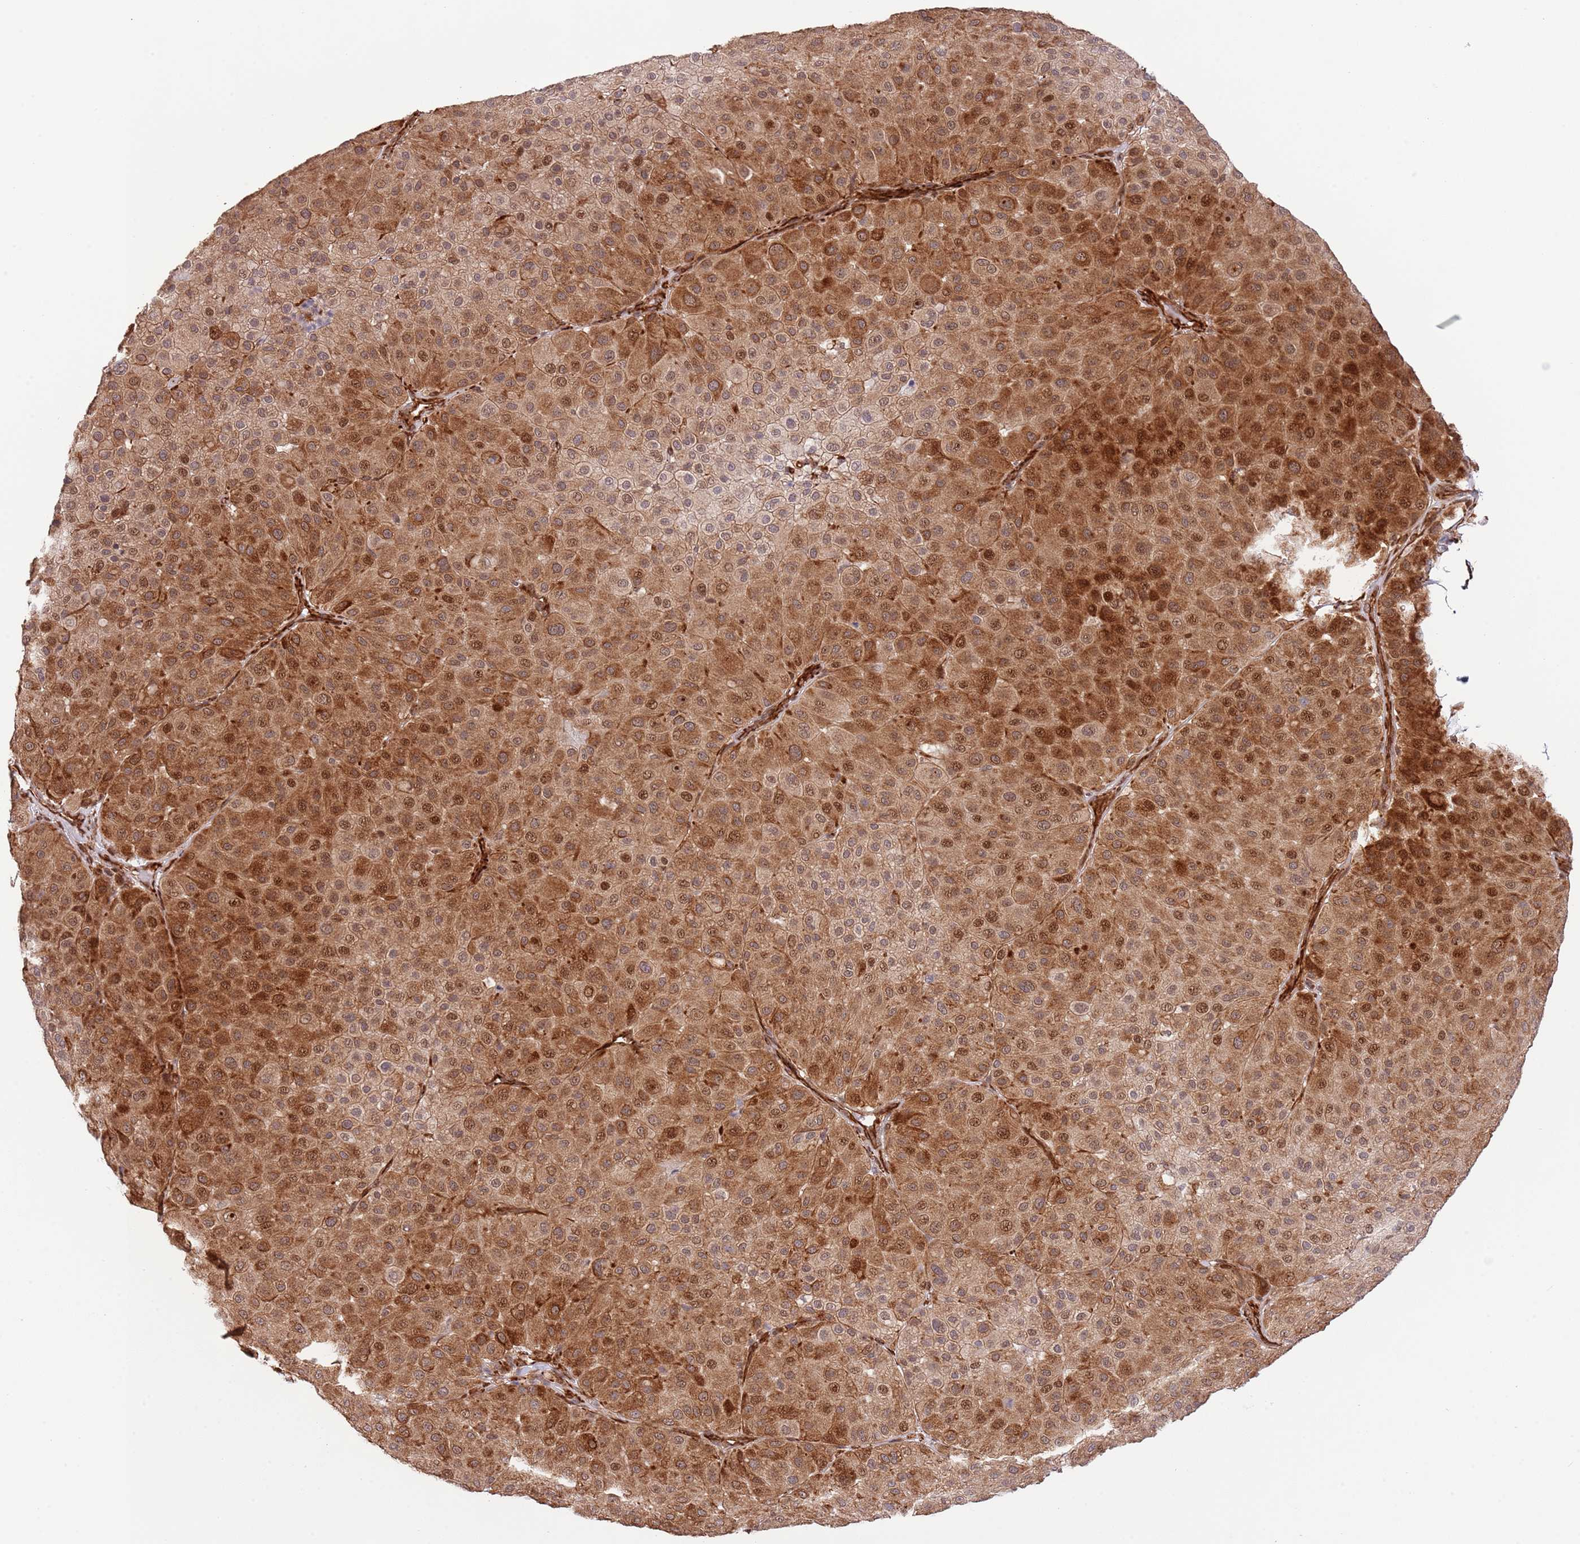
{"staining": {"intensity": "moderate", "quantity": ">75%", "location": "cytoplasmic/membranous,nuclear"}, "tissue": "melanoma", "cell_type": "Tumor cells", "image_type": "cancer", "snomed": [{"axis": "morphology", "description": "Malignant melanoma, Metastatic site"}, {"axis": "topography", "description": "Smooth muscle"}], "caption": "Tumor cells show moderate cytoplasmic/membranous and nuclear expression in about >75% of cells in melanoma. Using DAB (brown) and hematoxylin (blue) stains, captured at high magnification using brightfield microscopy.", "gene": "NEK3", "patient": {"sex": "male", "age": 41}}